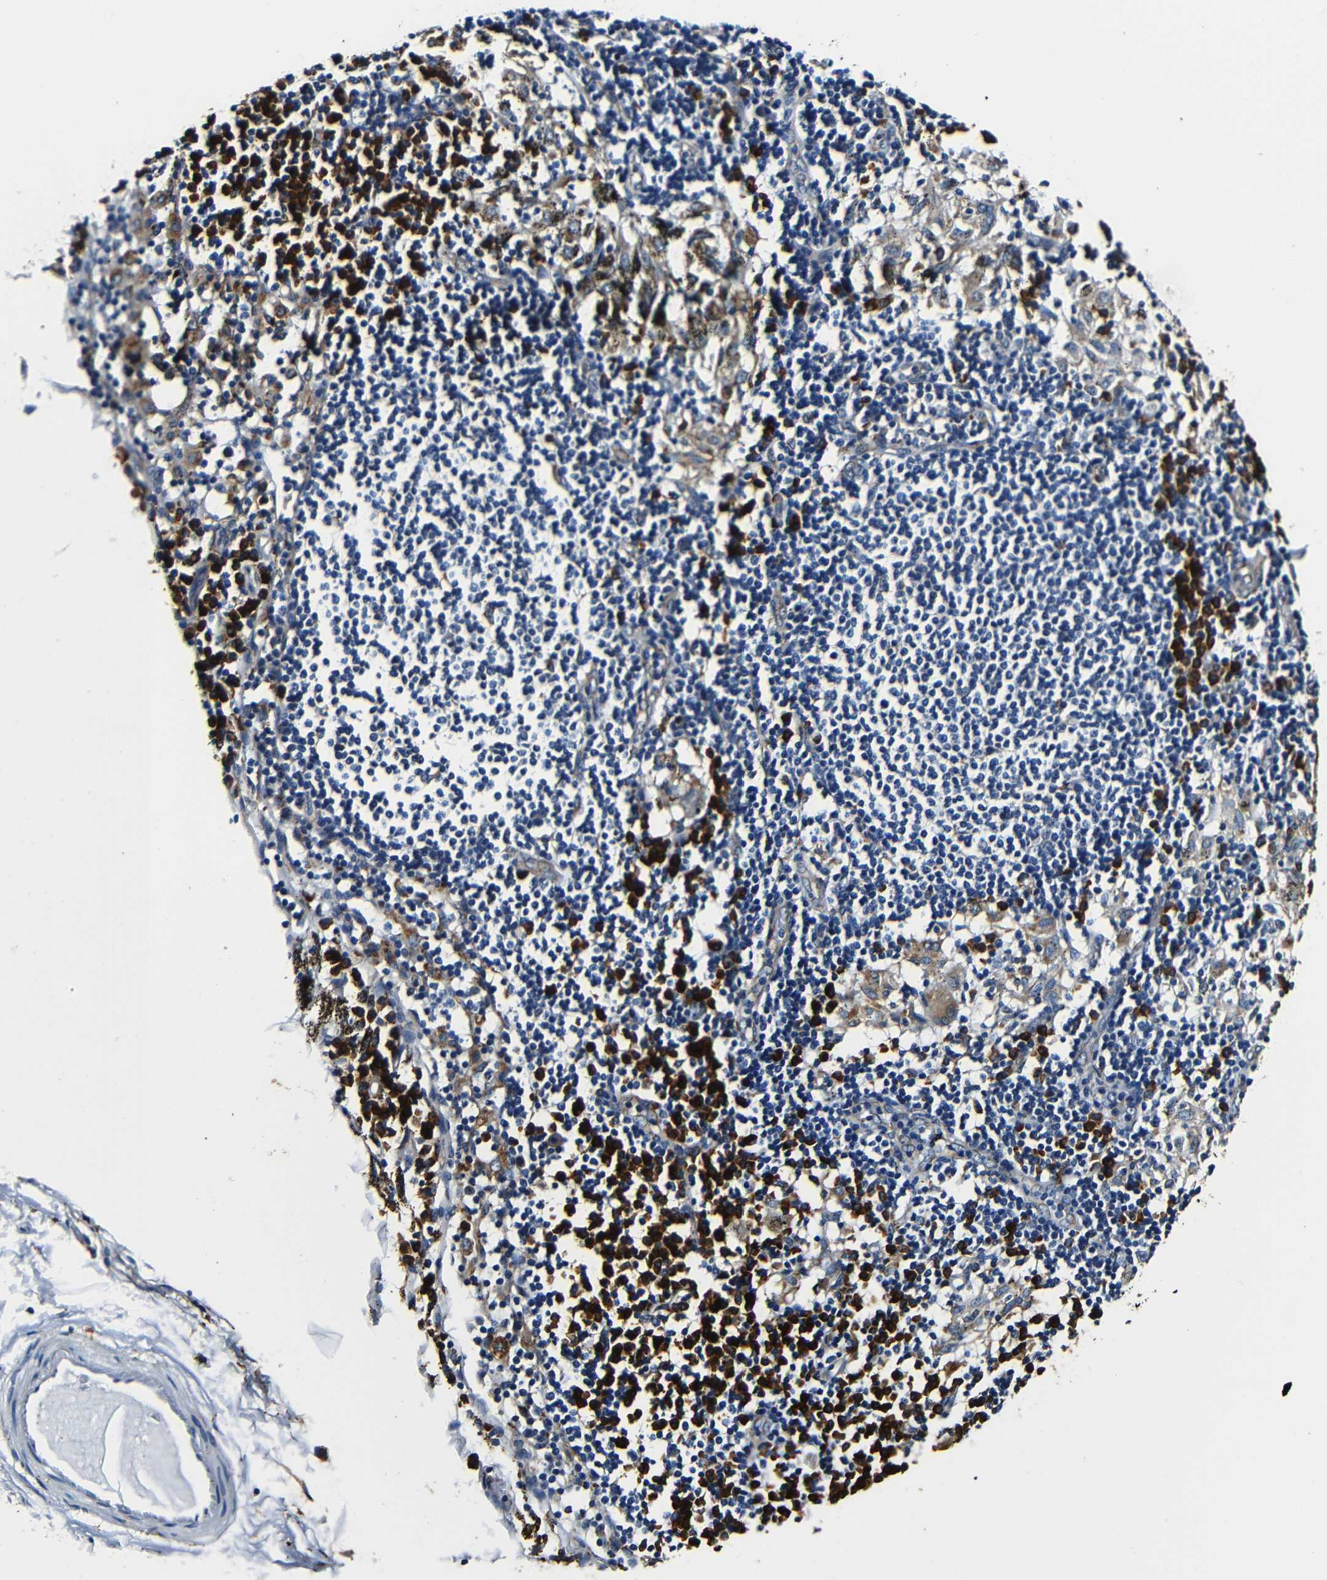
{"staining": {"intensity": "negative", "quantity": "none", "location": "none"}, "tissue": "adipose tissue", "cell_type": "Adipocytes", "image_type": "normal", "snomed": [{"axis": "morphology", "description": "Normal tissue, NOS"}, {"axis": "topography", "description": "Cartilage tissue"}, {"axis": "topography", "description": "Bronchus"}], "caption": "Immunohistochemistry of normal human adipose tissue demonstrates no staining in adipocytes.", "gene": "RRBP1", "patient": {"sex": "female", "age": 73}}